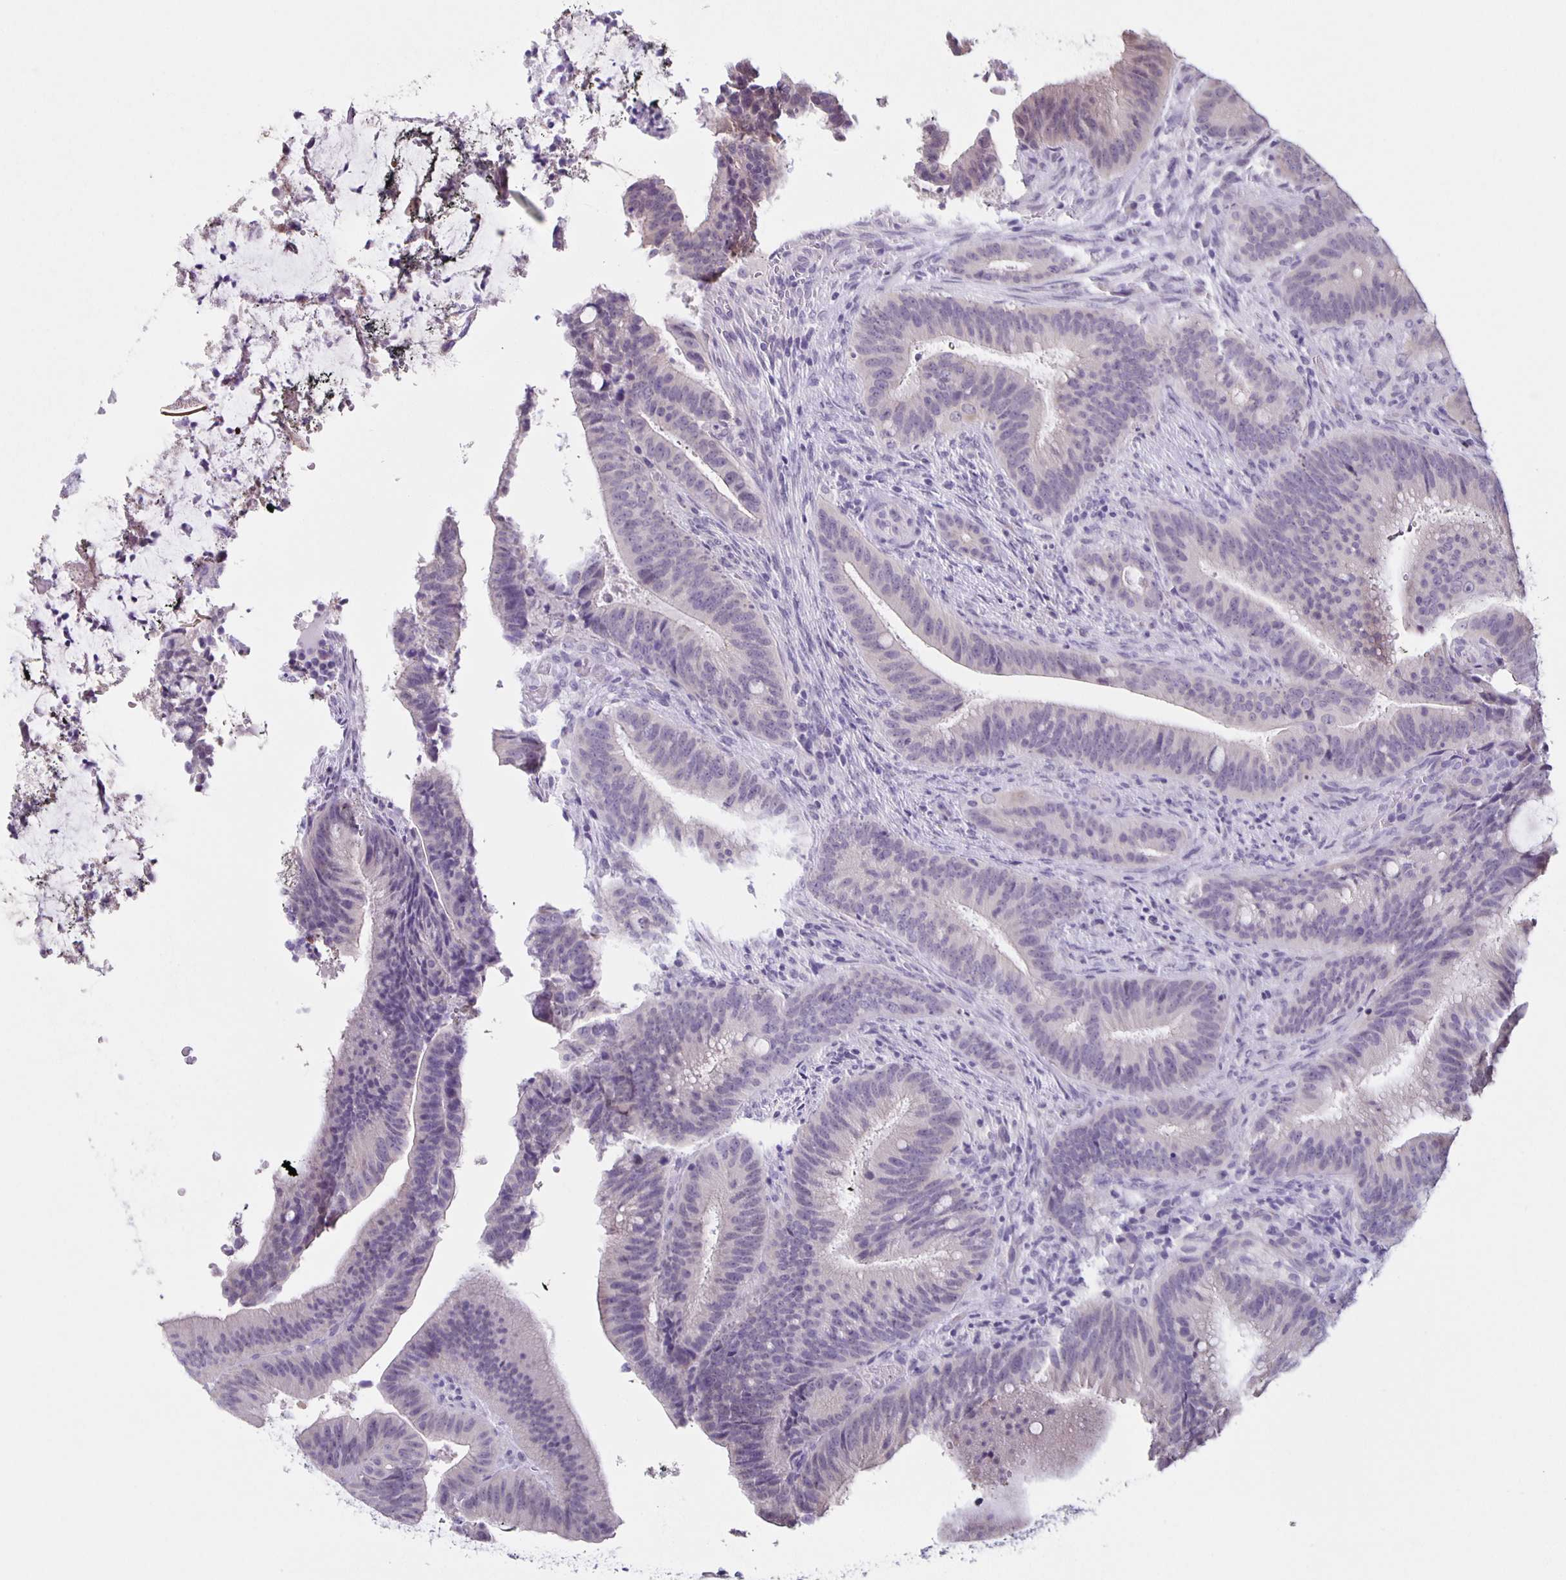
{"staining": {"intensity": "negative", "quantity": "none", "location": "none"}, "tissue": "colorectal cancer", "cell_type": "Tumor cells", "image_type": "cancer", "snomed": [{"axis": "morphology", "description": "Adenocarcinoma, NOS"}, {"axis": "topography", "description": "Colon"}], "caption": "The micrograph exhibits no significant staining in tumor cells of colorectal cancer (adenocarcinoma).", "gene": "SLC12A3", "patient": {"sex": "female", "age": 43}}